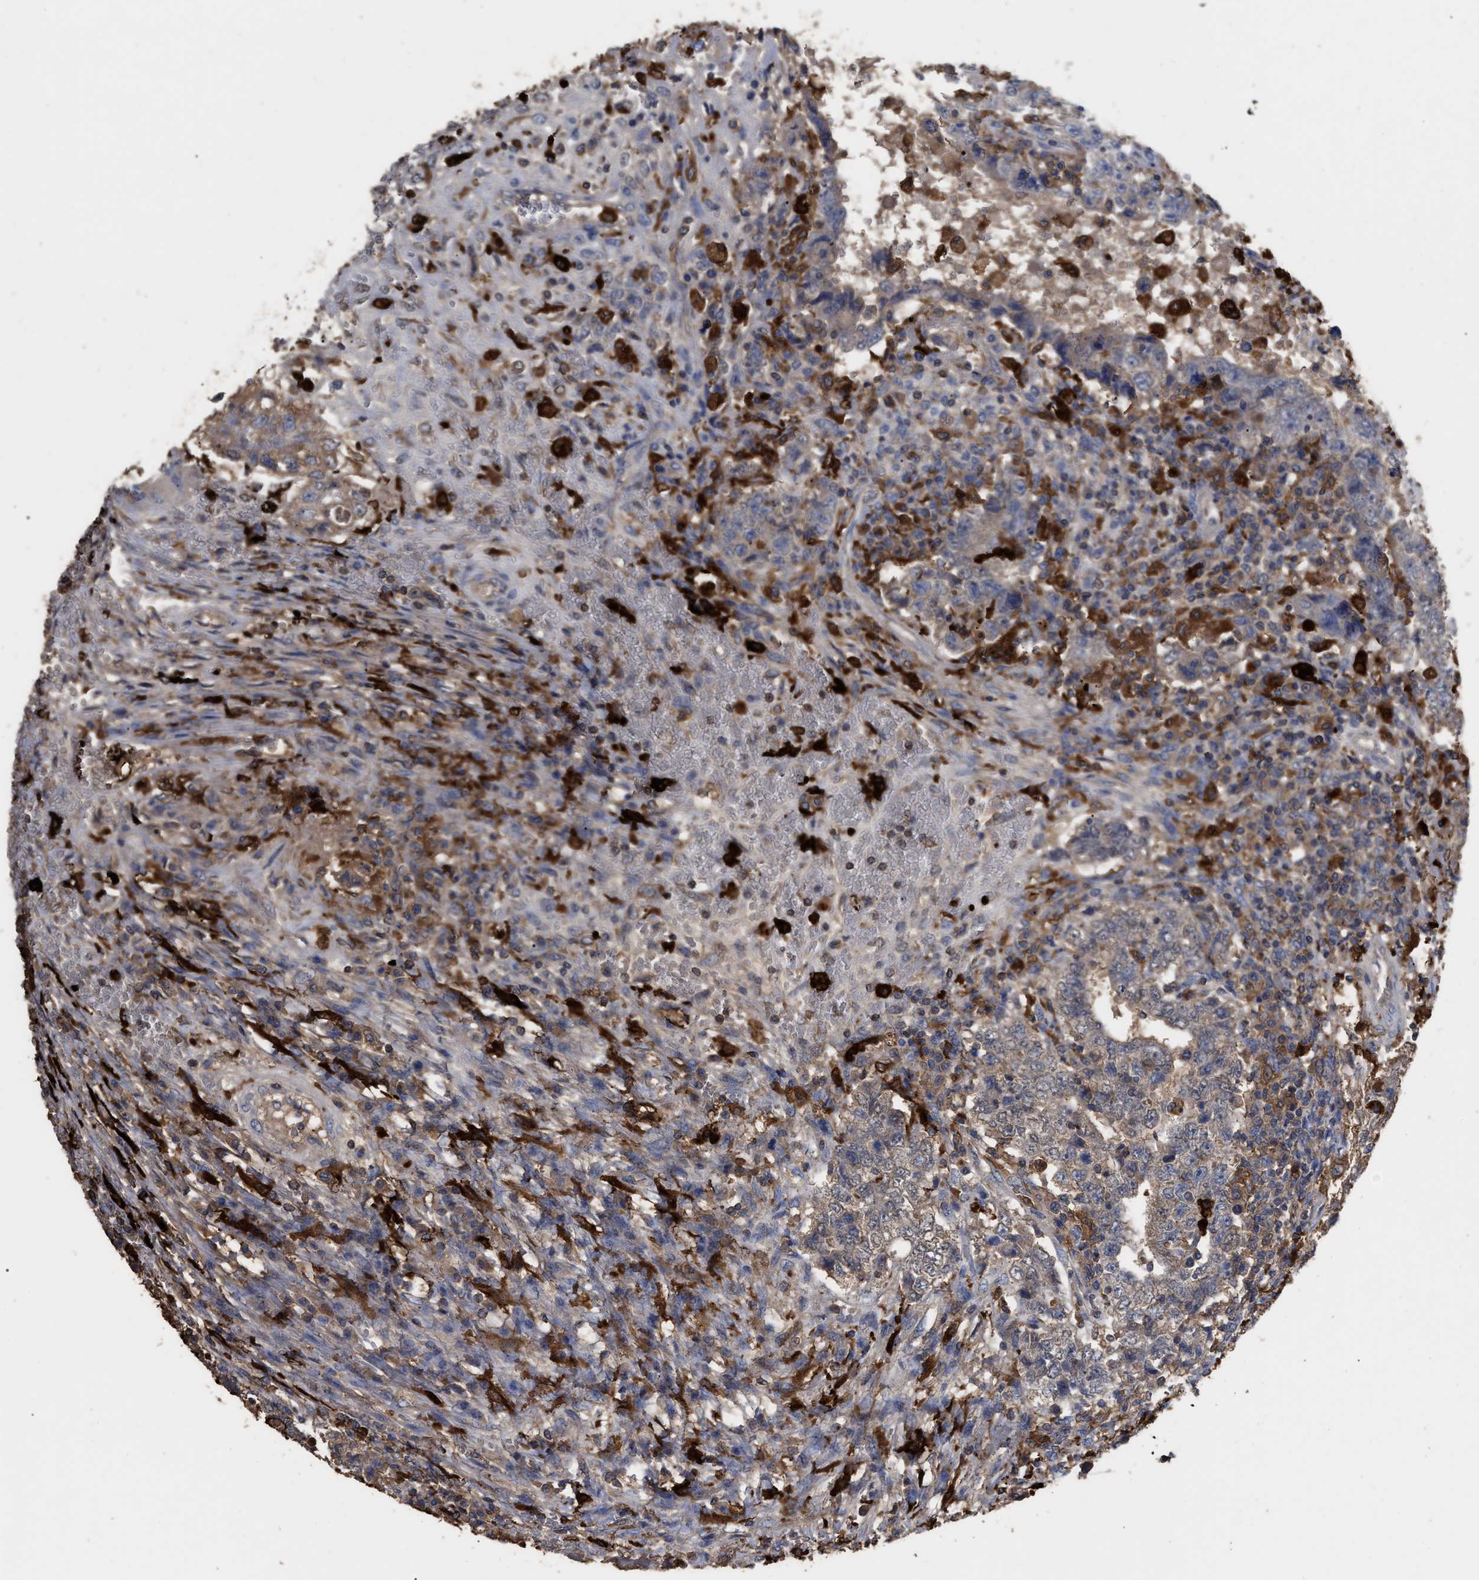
{"staining": {"intensity": "weak", "quantity": ">75%", "location": "cytoplasmic/membranous"}, "tissue": "testis cancer", "cell_type": "Tumor cells", "image_type": "cancer", "snomed": [{"axis": "morphology", "description": "Carcinoma, Embryonal, NOS"}, {"axis": "topography", "description": "Testis"}], "caption": "The image reveals a brown stain indicating the presence of a protein in the cytoplasmic/membranous of tumor cells in testis cancer.", "gene": "GPR179", "patient": {"sex": "male", "age": 26}}